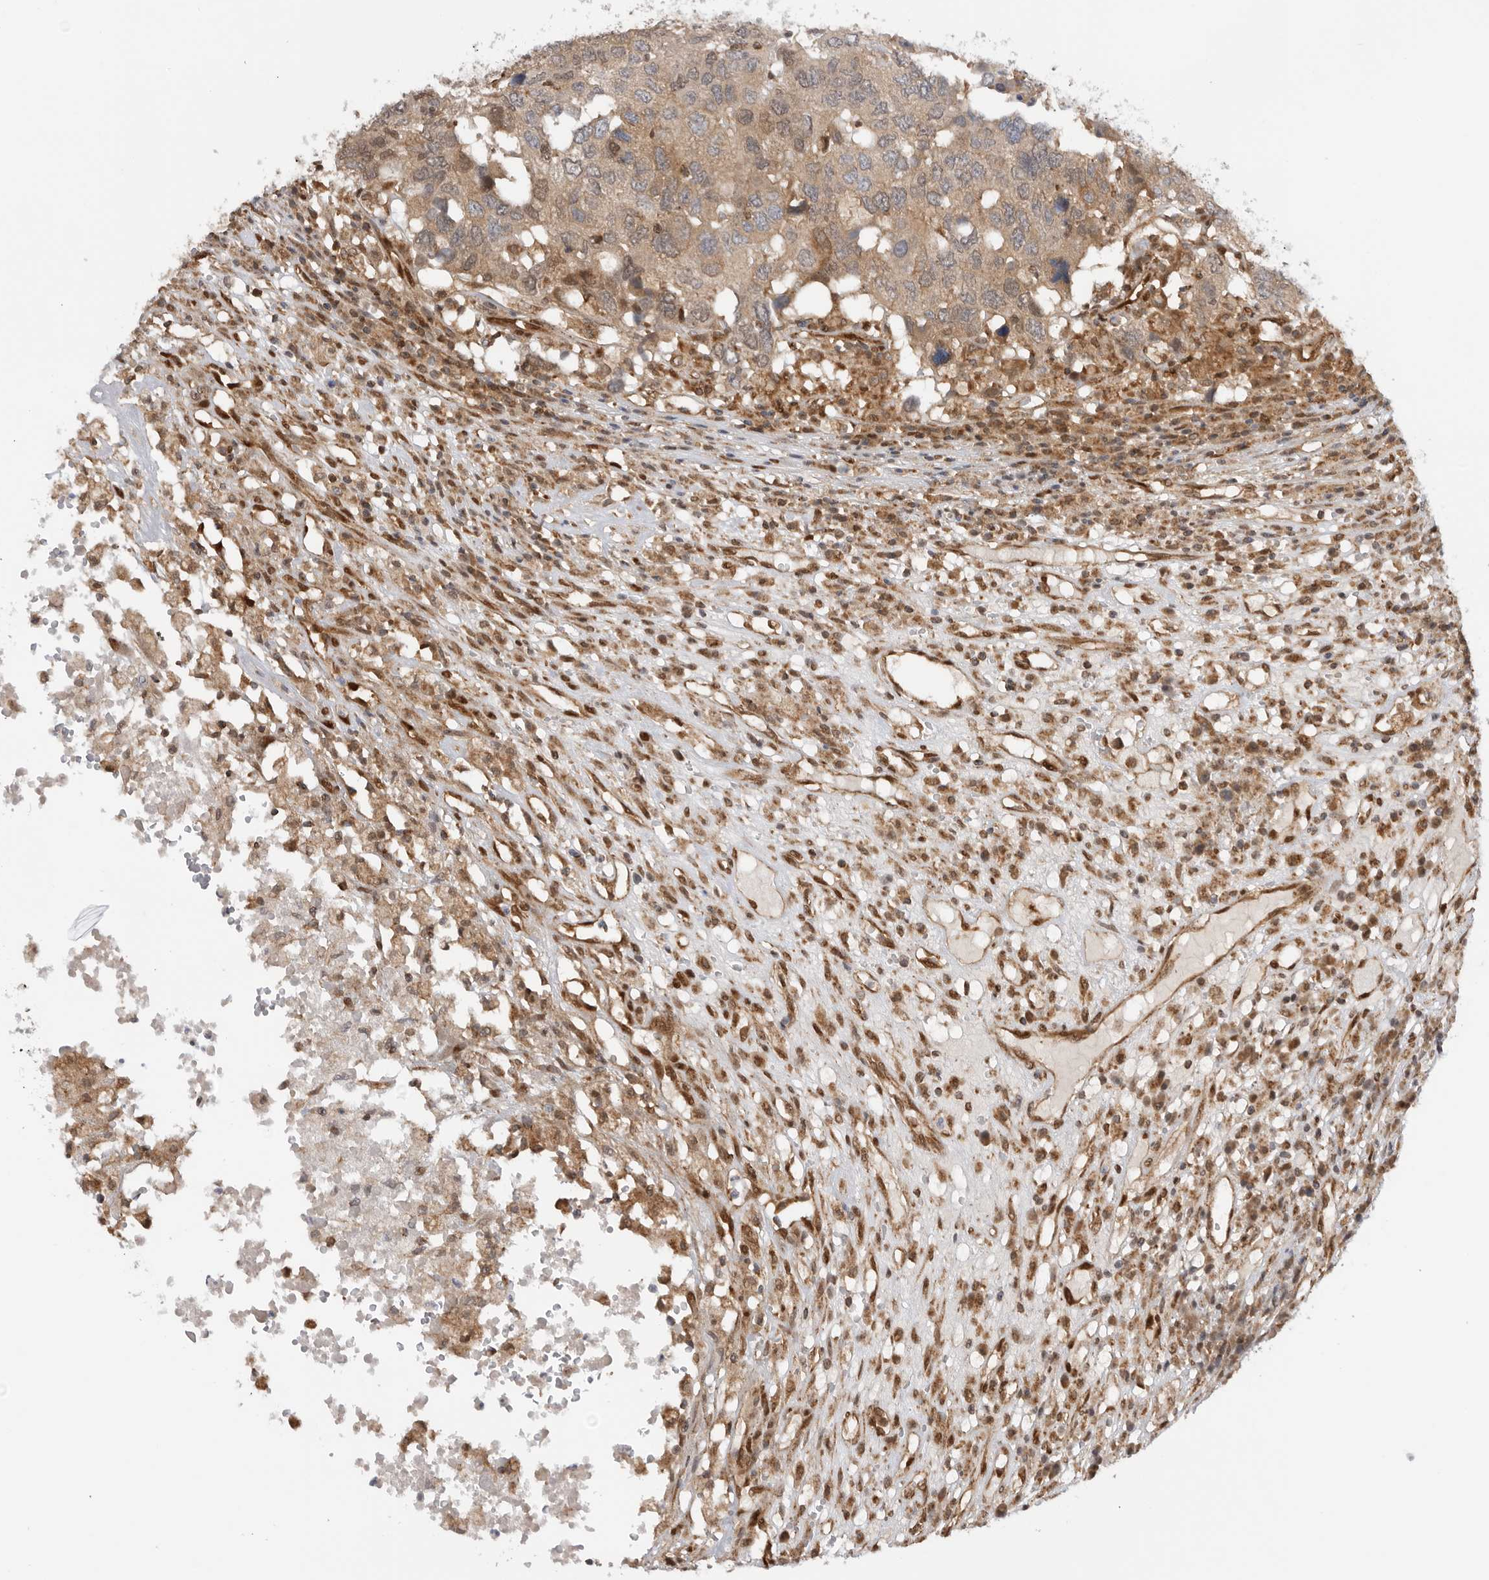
{"staining": {"intensity": "moderate", "quantity": "<25%", "location": "cytoplasmic/membranous,nuclear"}, "tissue": "head and neck cancer", "cell_type": "Tumor cells", "image_type": "cancer", "snomed": [{"axis": "morphology", "description": "Squamous cell carcinoma, NOS"}, {"axis": "topography", "description": "Head-Neck"}], "caption": "Brown immunohistochemical staining in squamous cell carcinoma (head and neck) demonstrates moderate cytoplasmic/membranous and nuclear staining in about <25% of tumor cells.", "gene": "DCAF8", "patient": {"sex": "male", "age": 66}}